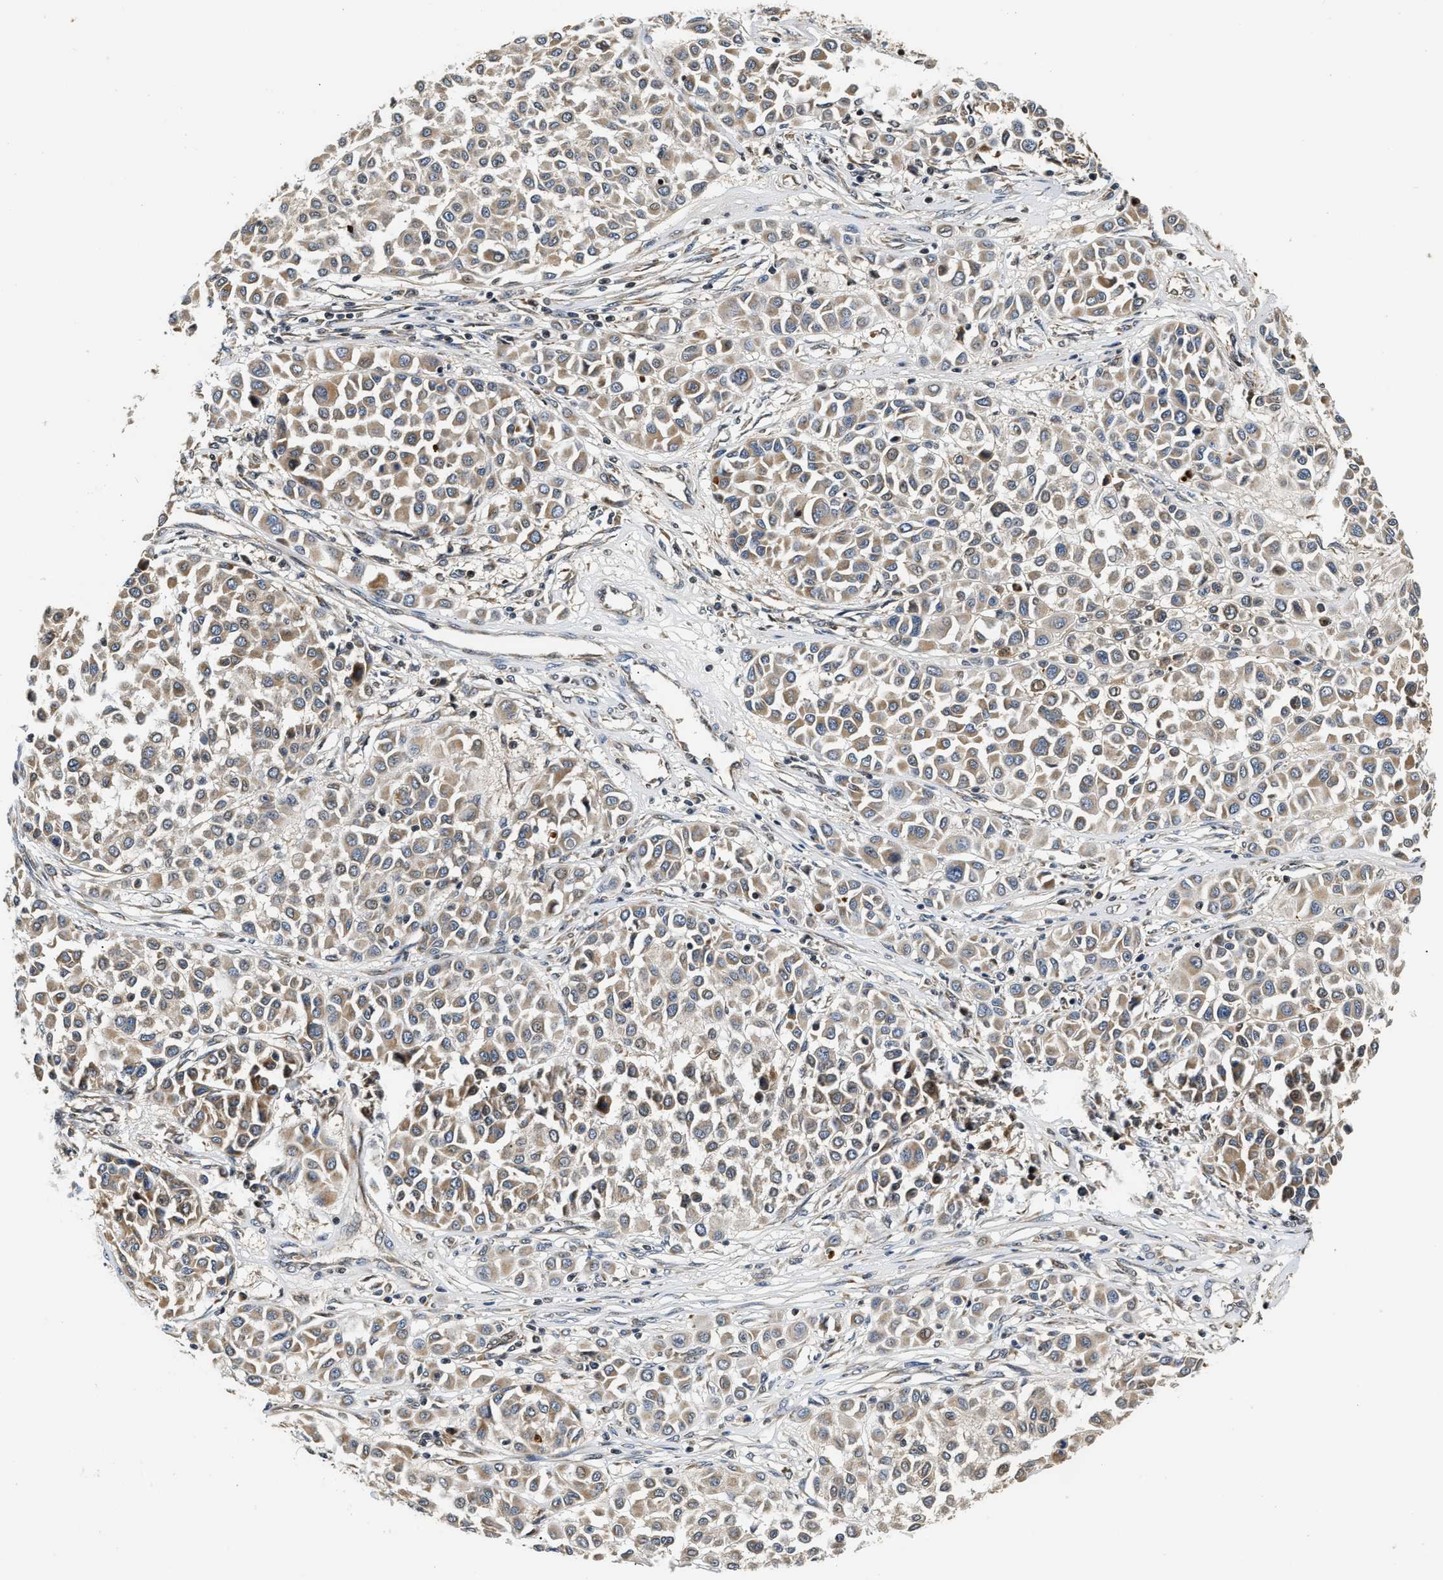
{"staining": {"intensity": "weak", "quantity": ">75%", "location": "cytoplasmic/membranous"}, "tissue": "melanoma", "cell_type": "Tumor cells", "image_type": "cancer", "snomed": [{"axis": "morphology", "description": "Malignant melanoma, Metastatic site"}, {"axis": "topography", "description": "Soft tissue"}], "caption": "Immunohistochemistry (IHC) staining of malignant melanoma (metastatic site), which reveals low levels of weak cytoplasmic/membranous expression in approximately >75% of tumor cells indicating weak cytoplasmic/membranous protein staining. The staining was performed using DAB (3,3'-diaminobenzidine) (brown) for protein detection and nuclei were counterstained in hematoxylin (blue).", "gene": "EXTL2", "patient": {"sex": "male", "age": 41}}